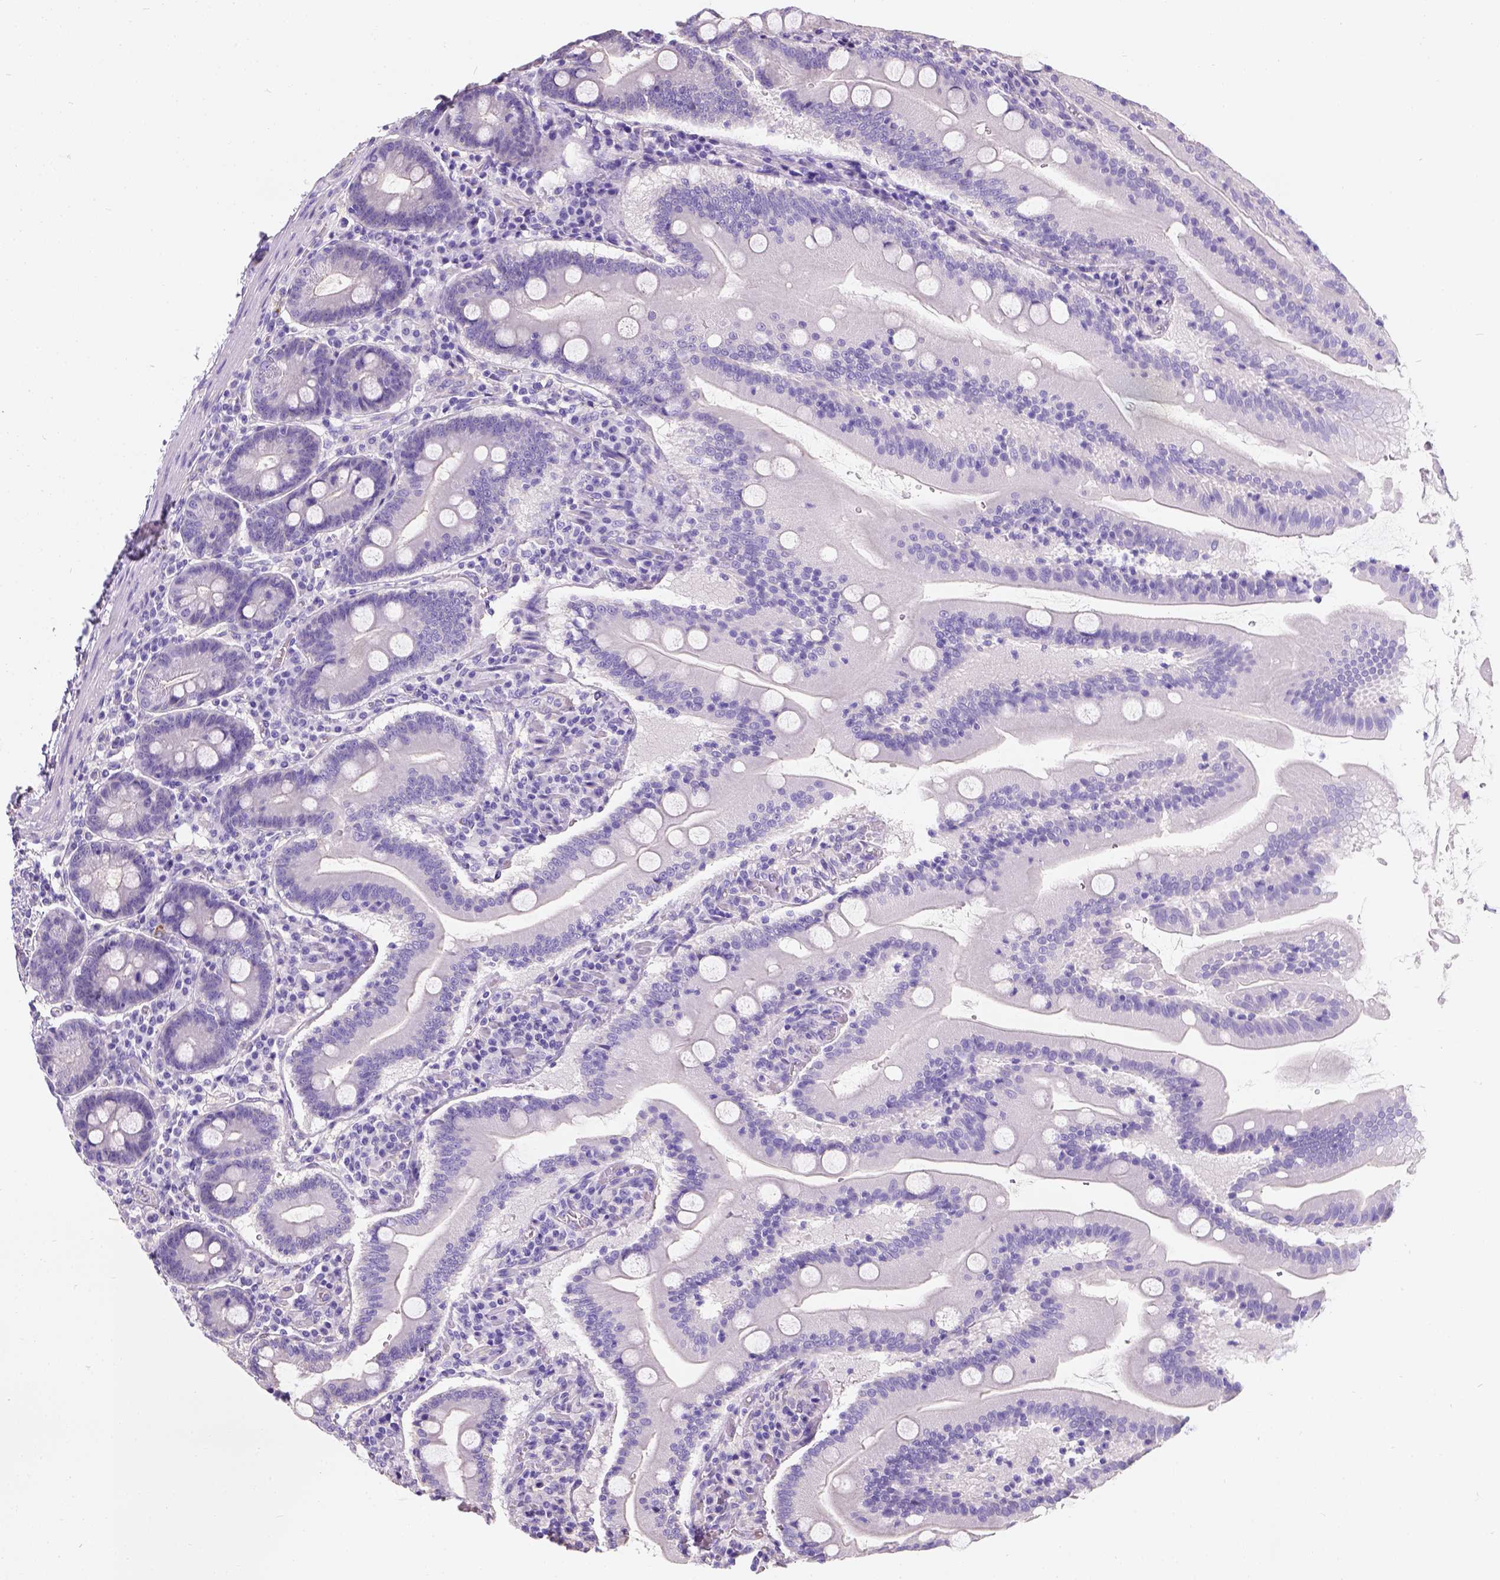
{"staining": {"intensity": "negative", "quantity": "none", "location": "none"}, "tissue": "small intestine", "cell_type": "Glandular cells", "image_type": "normal", "snomed": [{"axis": "morphology", "description": "Normal tissue, NOS"}, {"axis": "topography", "description": "Small intestine"}], "caption": "This is an immunohistochemistry (IHC) micrograph of benign small intestine. There is no staining in glandular cells.", "gene": "PHF7", "patient": {"sex": "male", "age": 37}}